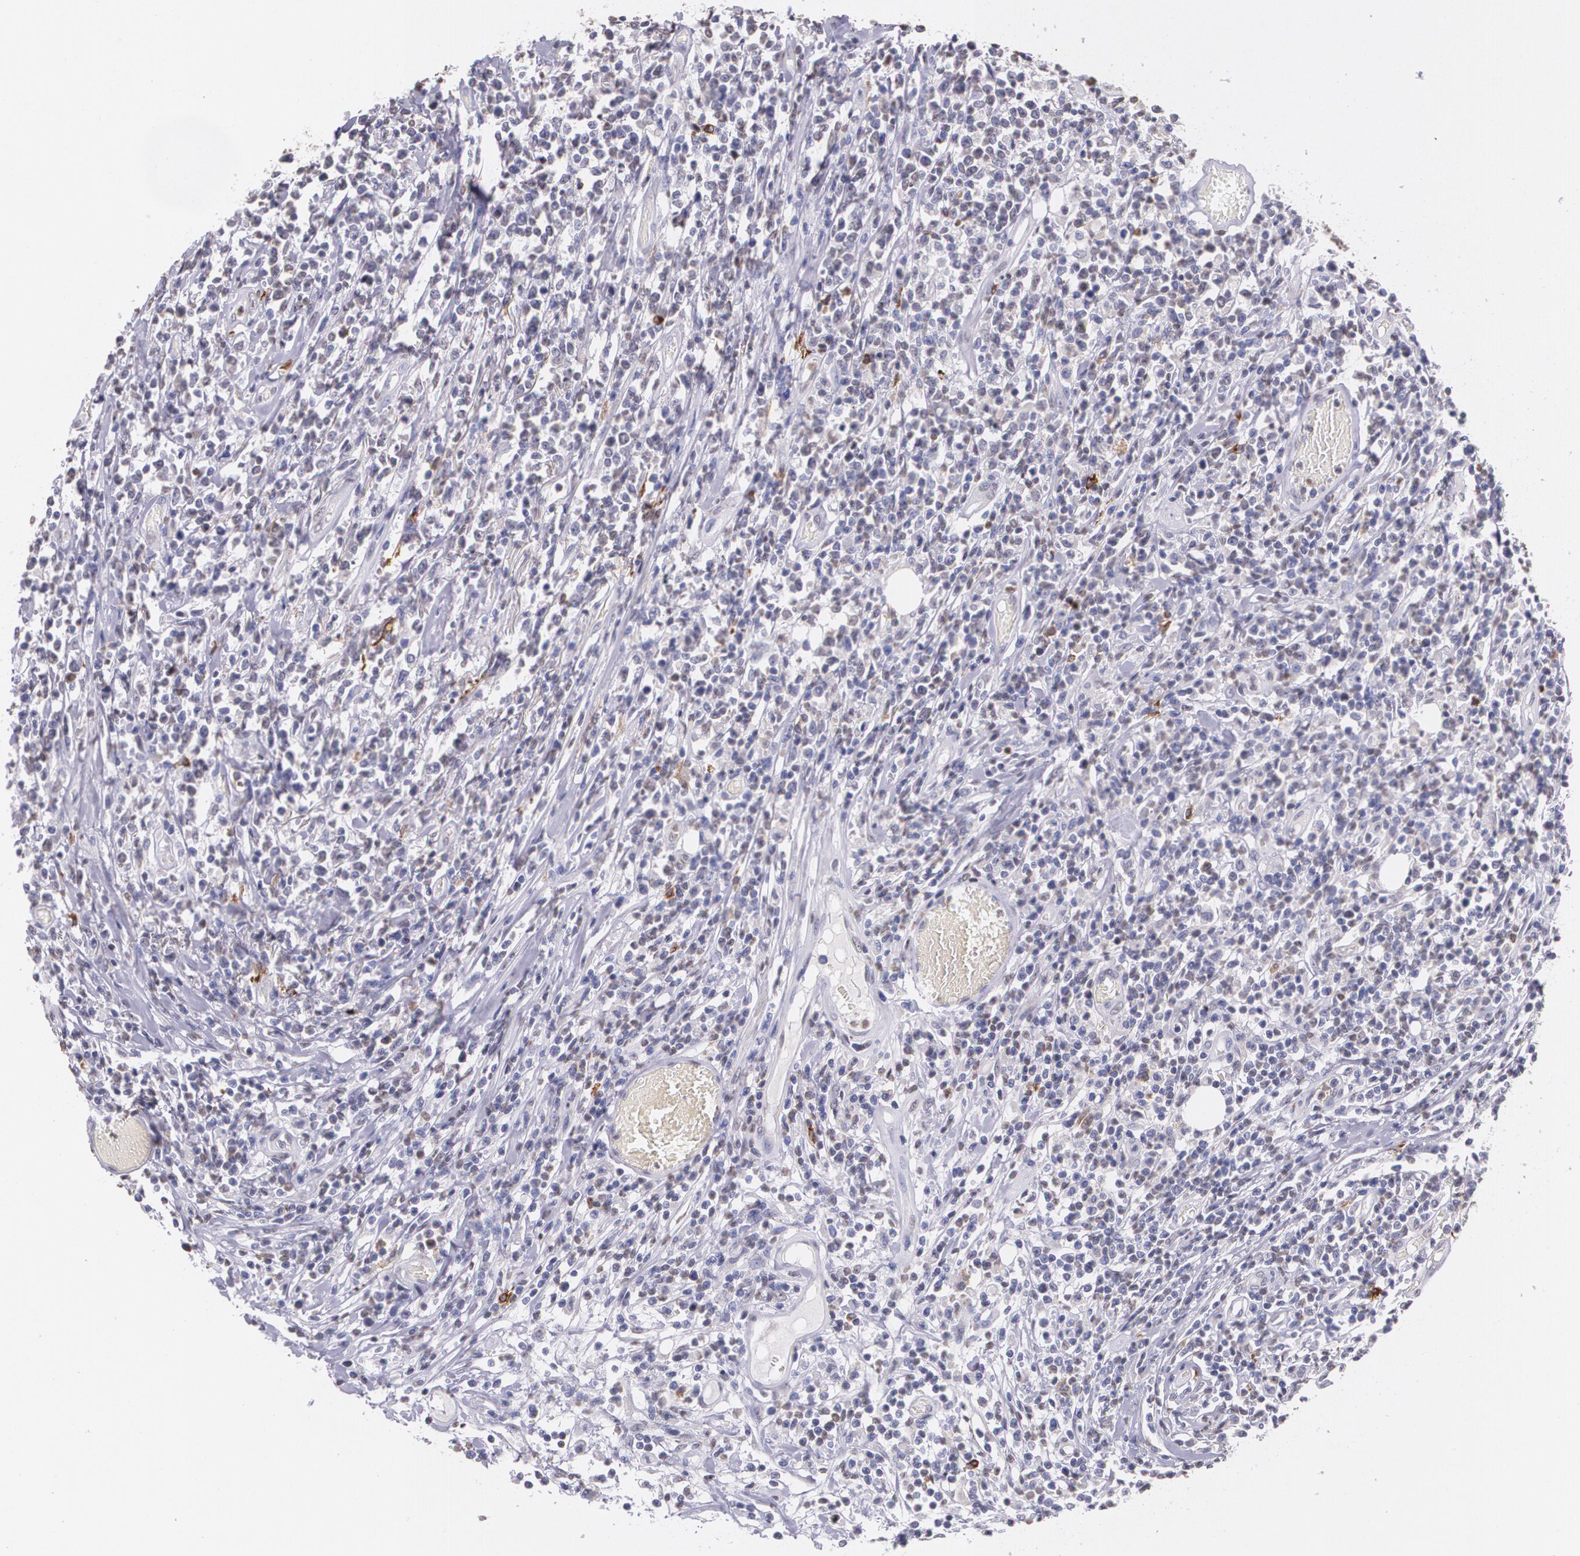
{"staining": {"intensity": "negative", "quantity": "none", "location": "none"}, "tissue": "lymphoma", "cell_type": "Tumor cells", "image_type": "cancer", "snomed": [{"axis": "morphology", "description": "Malignant lymphoma, non-Hodgkin's type, High grade"}, {"axis": "topography", "description": "Colon"}], "caption": "DAB (3,3'-diaminobenzidine) immunohistochemical staining of human lymphoma exhibits no significant positivity in tumor cells. The staining is performed using DAB (3,3'-diaminobenzidine) brown chromogen with nuclei counter-stained in using hematoxylin.", "gene": "RTN1", "patient": {"sex": "male", "age": 82}}